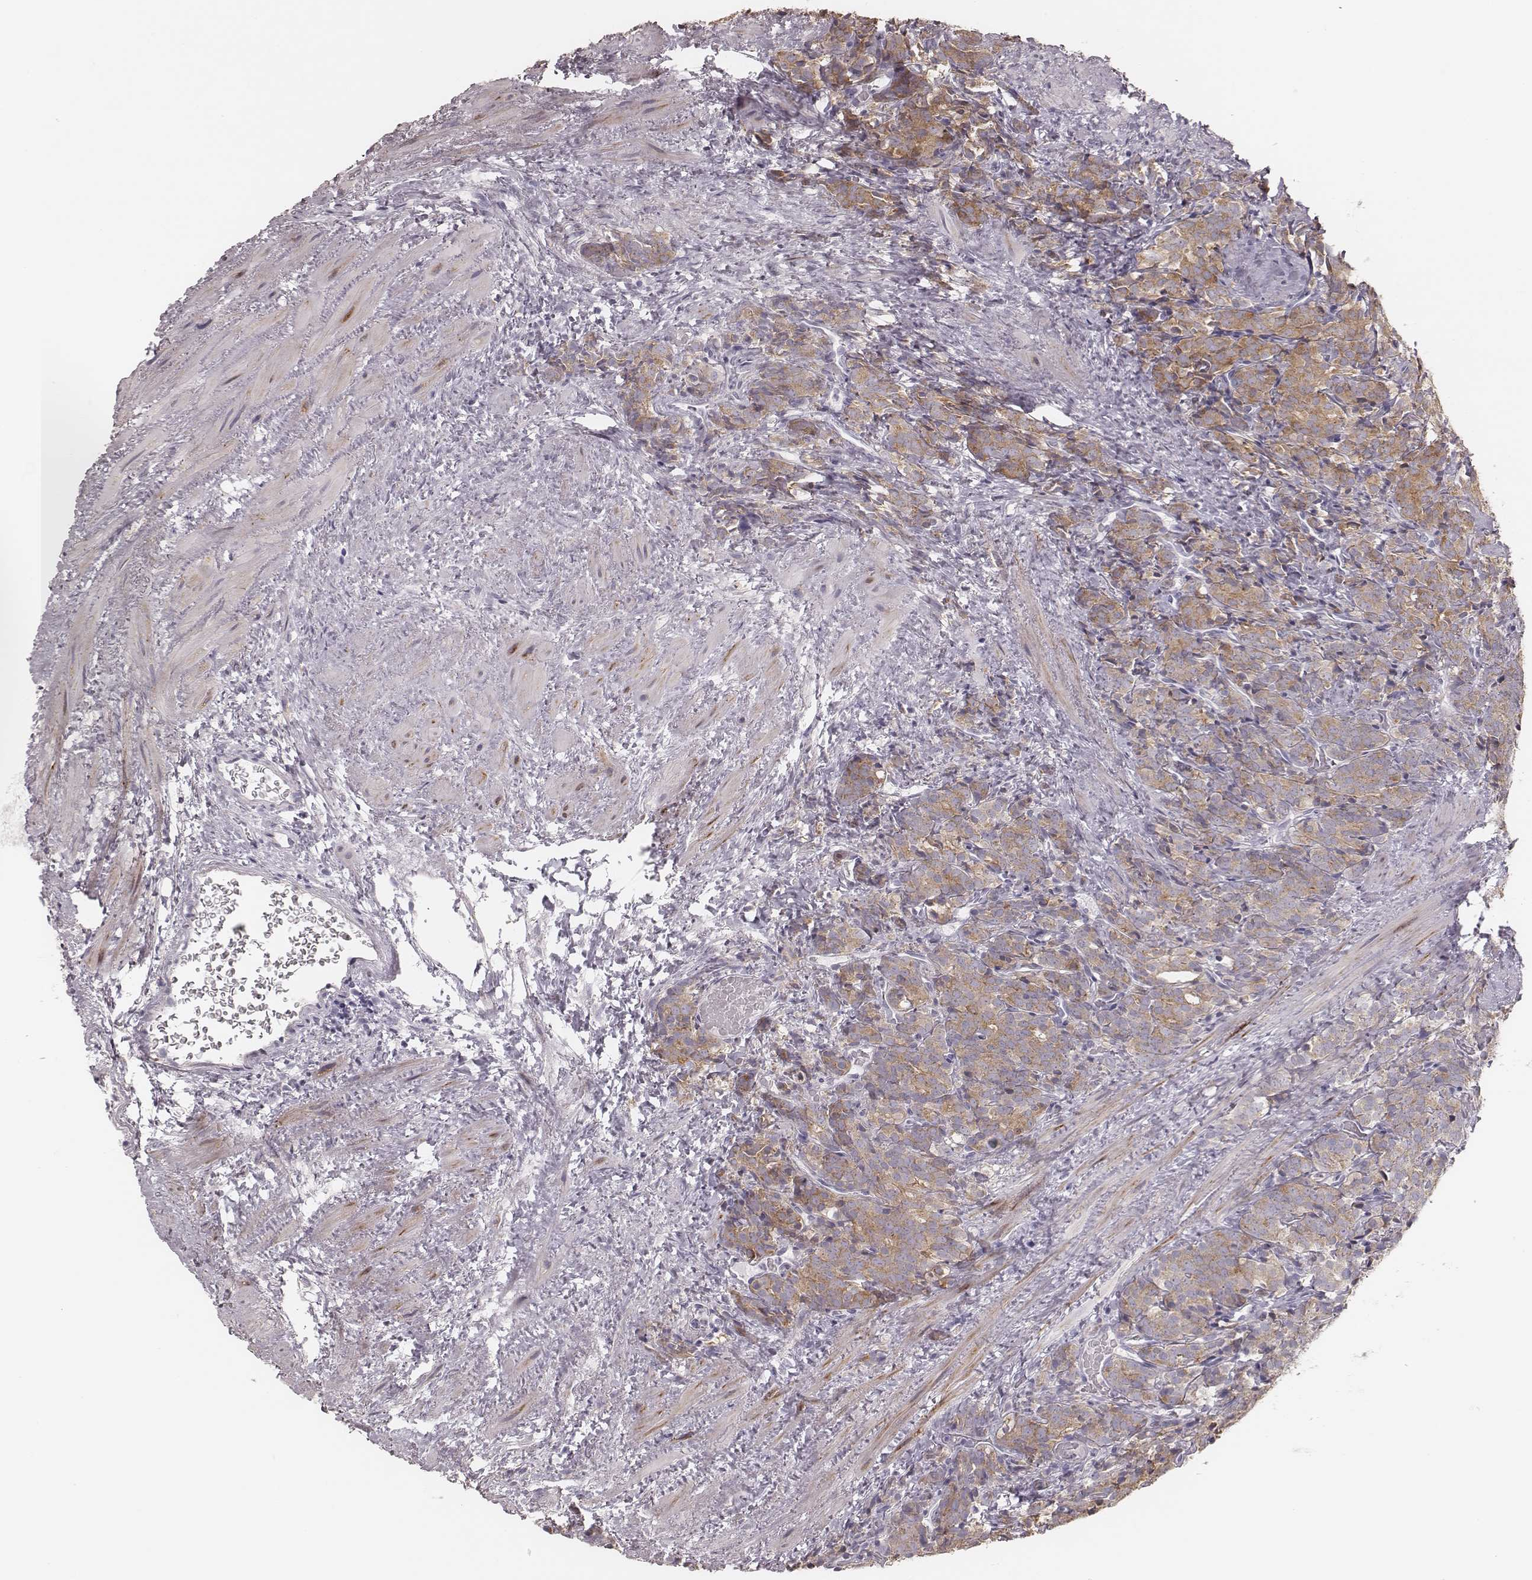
{"staining": {"intensity": "moderate", "quantity": "25%-75%", "location": "cytoplasmic/membranous"}, "tissue": "prostate cancer", "cell_type": "Tumor cells", "image_type": "cancer", "snomed": [{"axis": "morphology", "description": "Adenocarcinoma, High grade"}, {"axis": "topography", "description": "Prostate"}], "caption": "Human prostate cancer (high-grade adenocarcinoma) stained with a brown dye exhibits moderate cytoplasmic/membranous positive staining in approximately 25%-75% of tumor cells.", "gene": "KIF5C", "patient": {"sex": "male", "age": 84}}